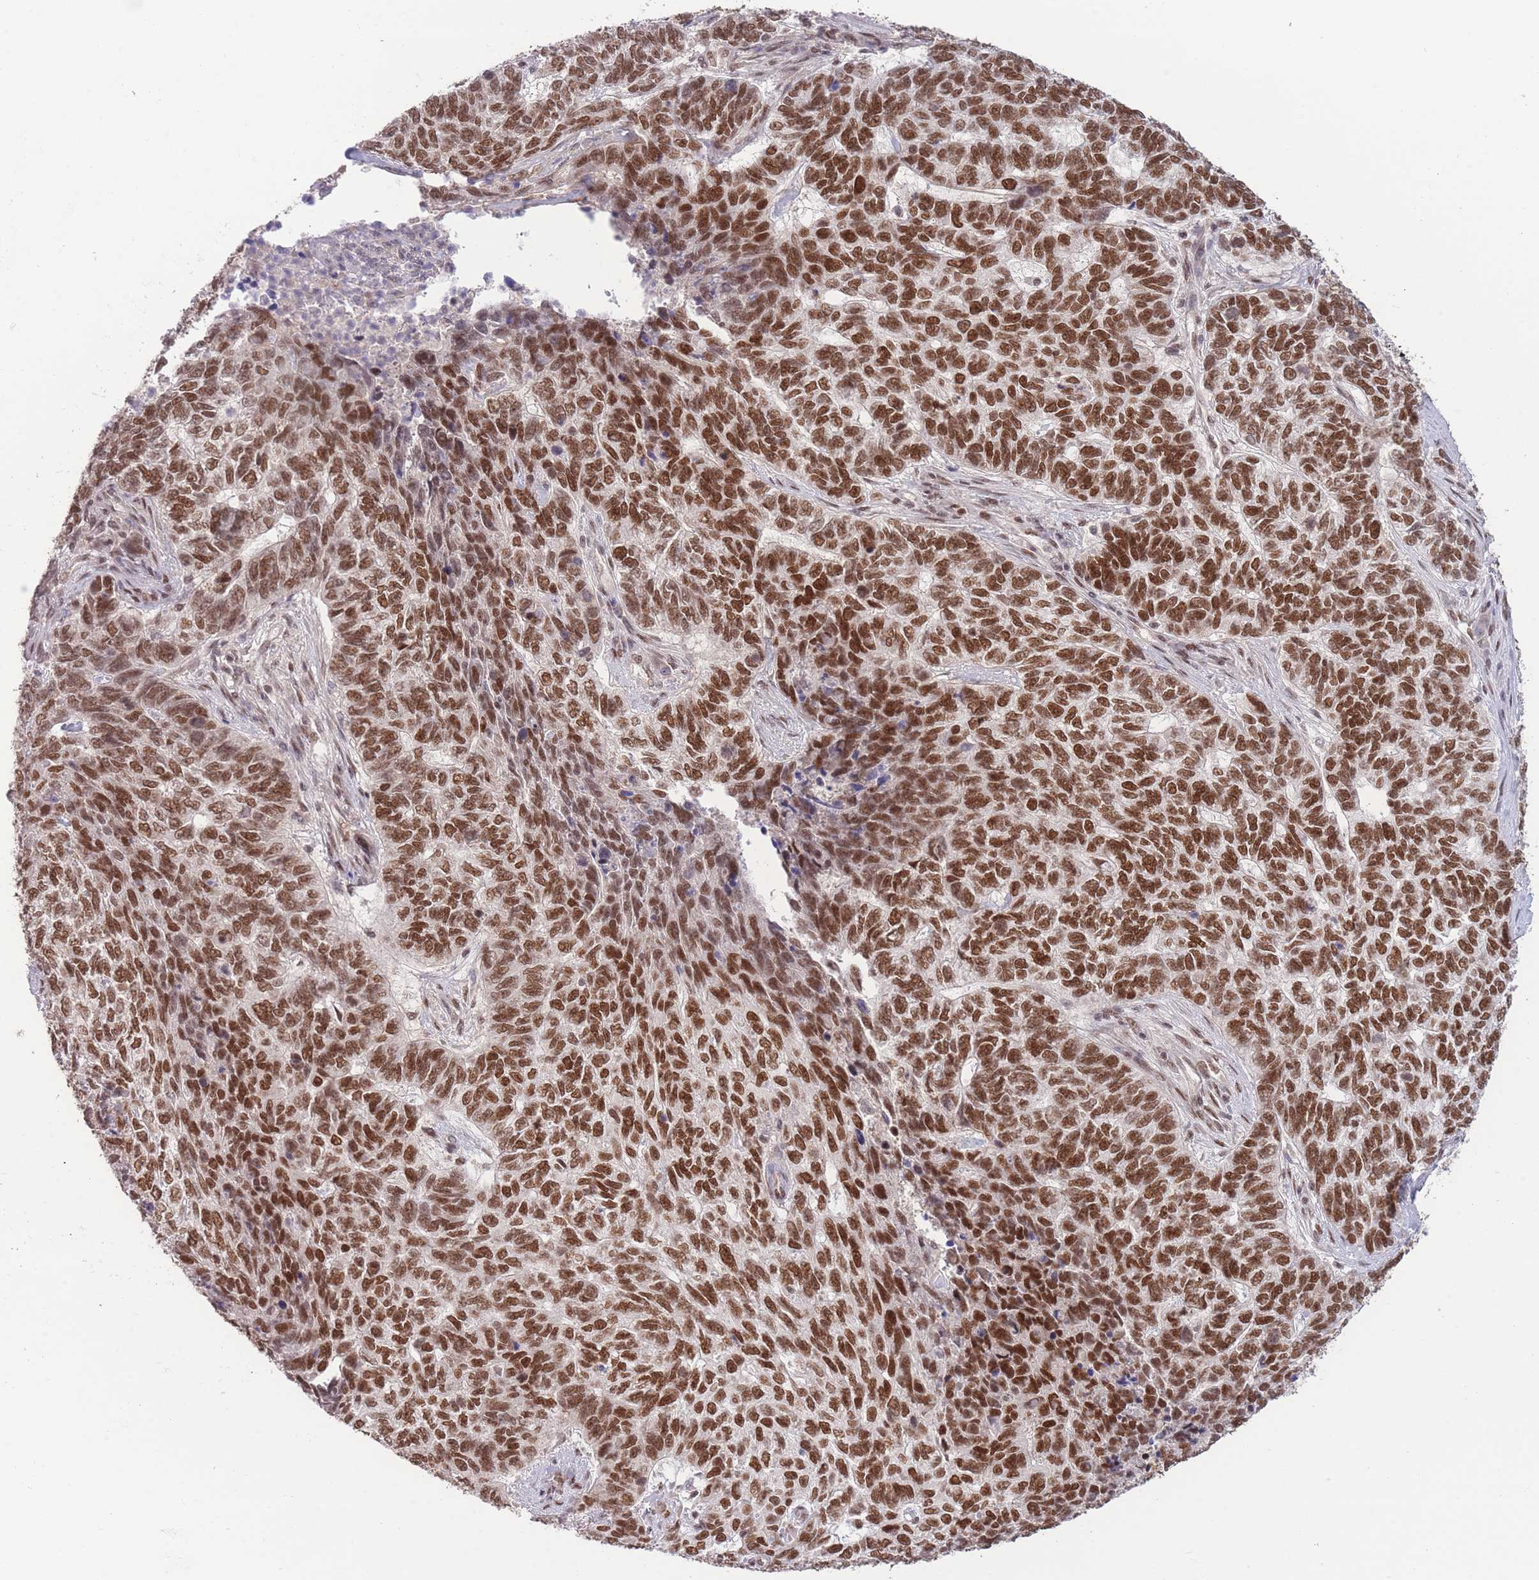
{"staining": {"intensity": "strong", "quantity": ">75%", "location": "nuclear"}, "tissue": "skin cancer", "cell_type": "Tumor cells", "image_type": "cancer", "snomed": [{"axis": "morphology", "description": "Basal cell carcinoma"}, {"axis": "topography", "description": "Skin"}], "caption": "This micrograph reveals immunohistochemistry staining of human skin cancer (basal cell carcinoma), with high strong nuclear expression in about >75% of tumor cells.", "gene": "CARD8", "patient": {"sex": "female", "age": 65}}